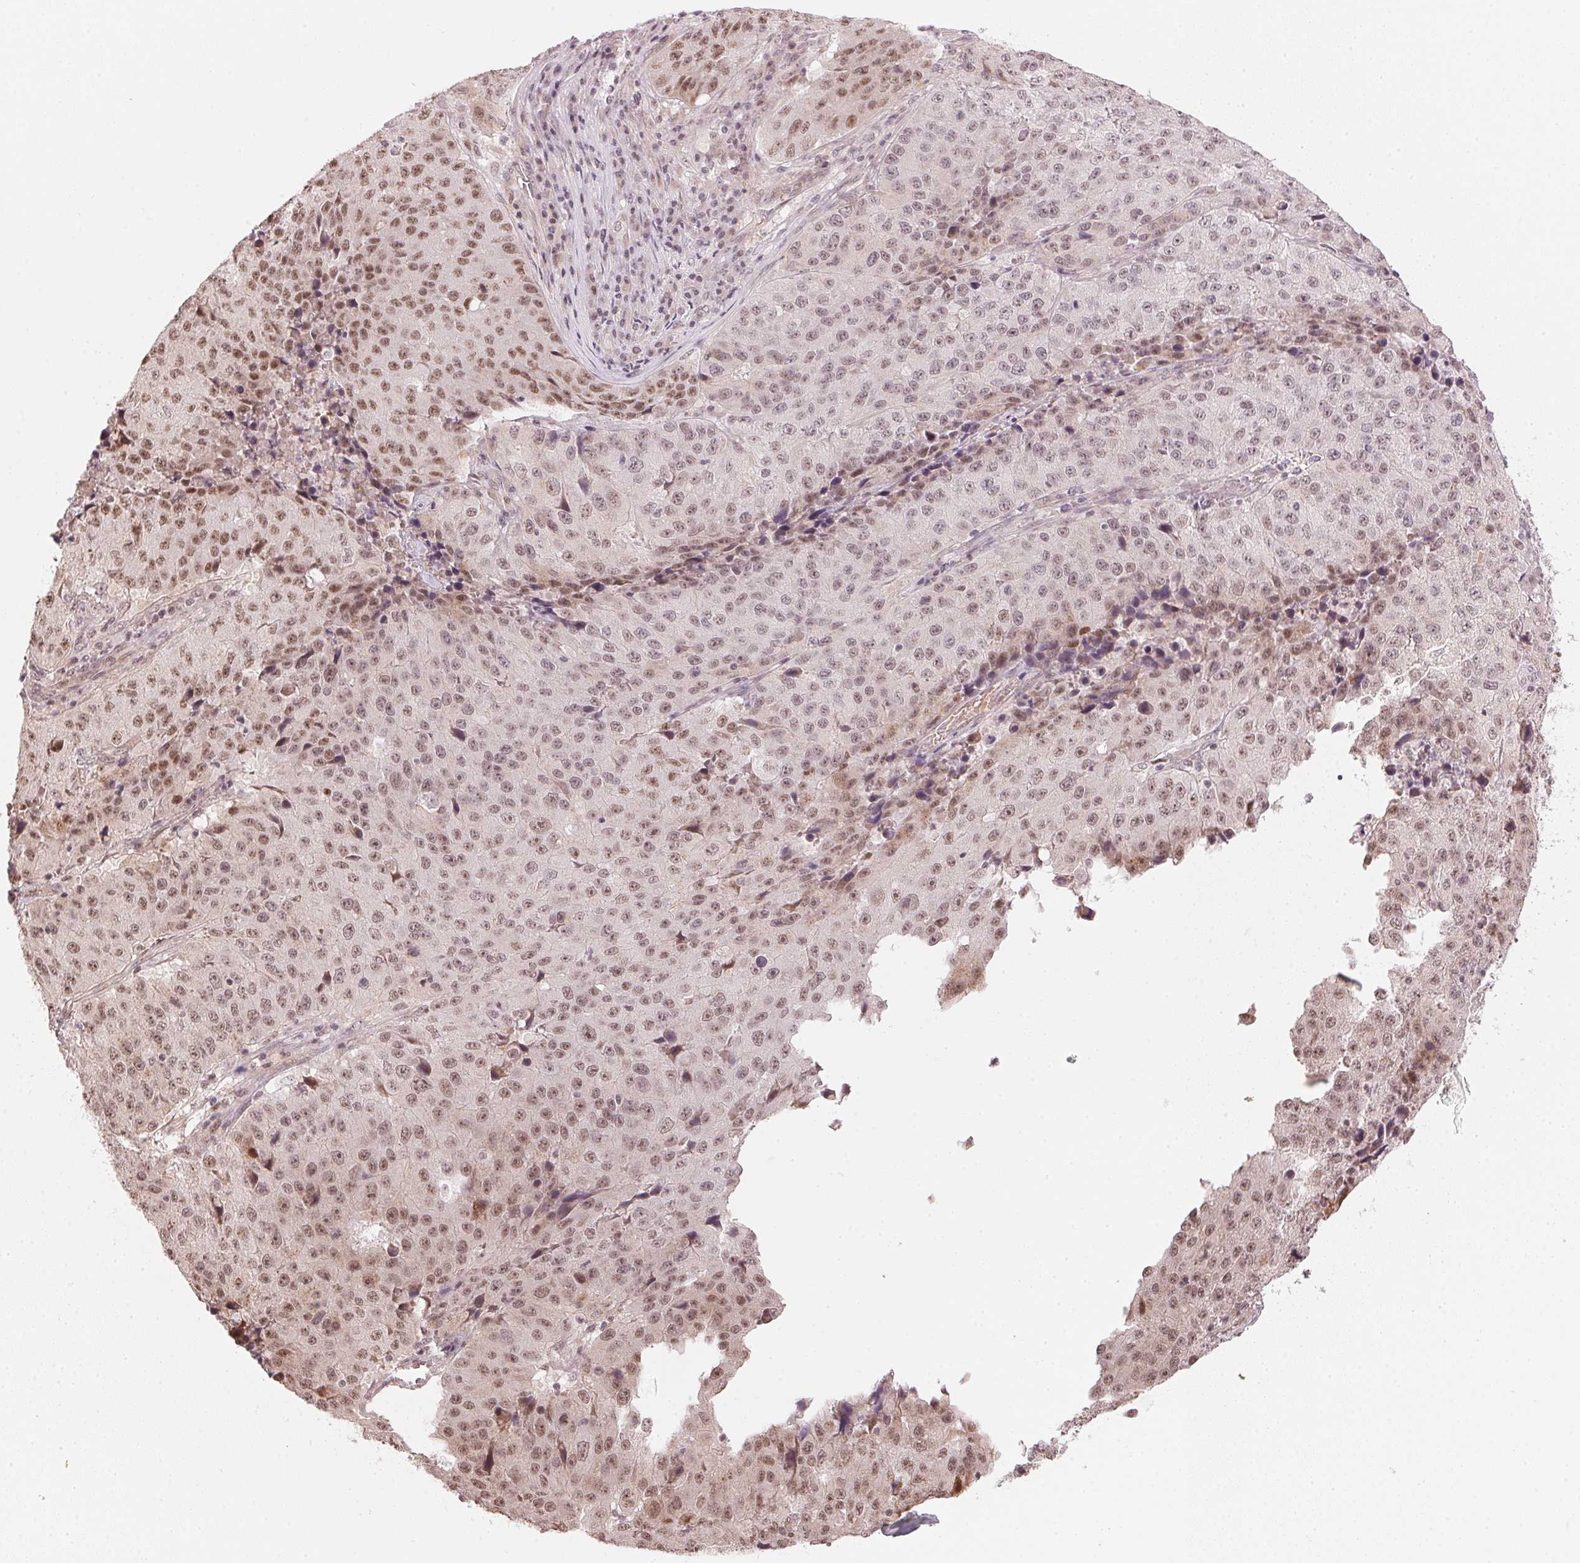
{"staining": {"intensity": "moderate", "quantity": "25%-75%", "location": "nuclear"}, "tissue": "stomach cancer", "cell_type": "Tumor cells", "image_type": "cancer", "snomed": [{"axis": "morphology", "description": "Adenocarcinoma, NOS"}, {"axis": "topography", "description": "Stomach"}], "caption": "Stomach cancer (adenocarcinoma) stained for a protein reveals moderate nuclear positivity in tumor cells. (DAB (3,3'-diaminobenzidine) IHC with brightfield microscopy, high magnification).", "gene": "KAT6A", "patient": {"sex": "male", "age": 71}}